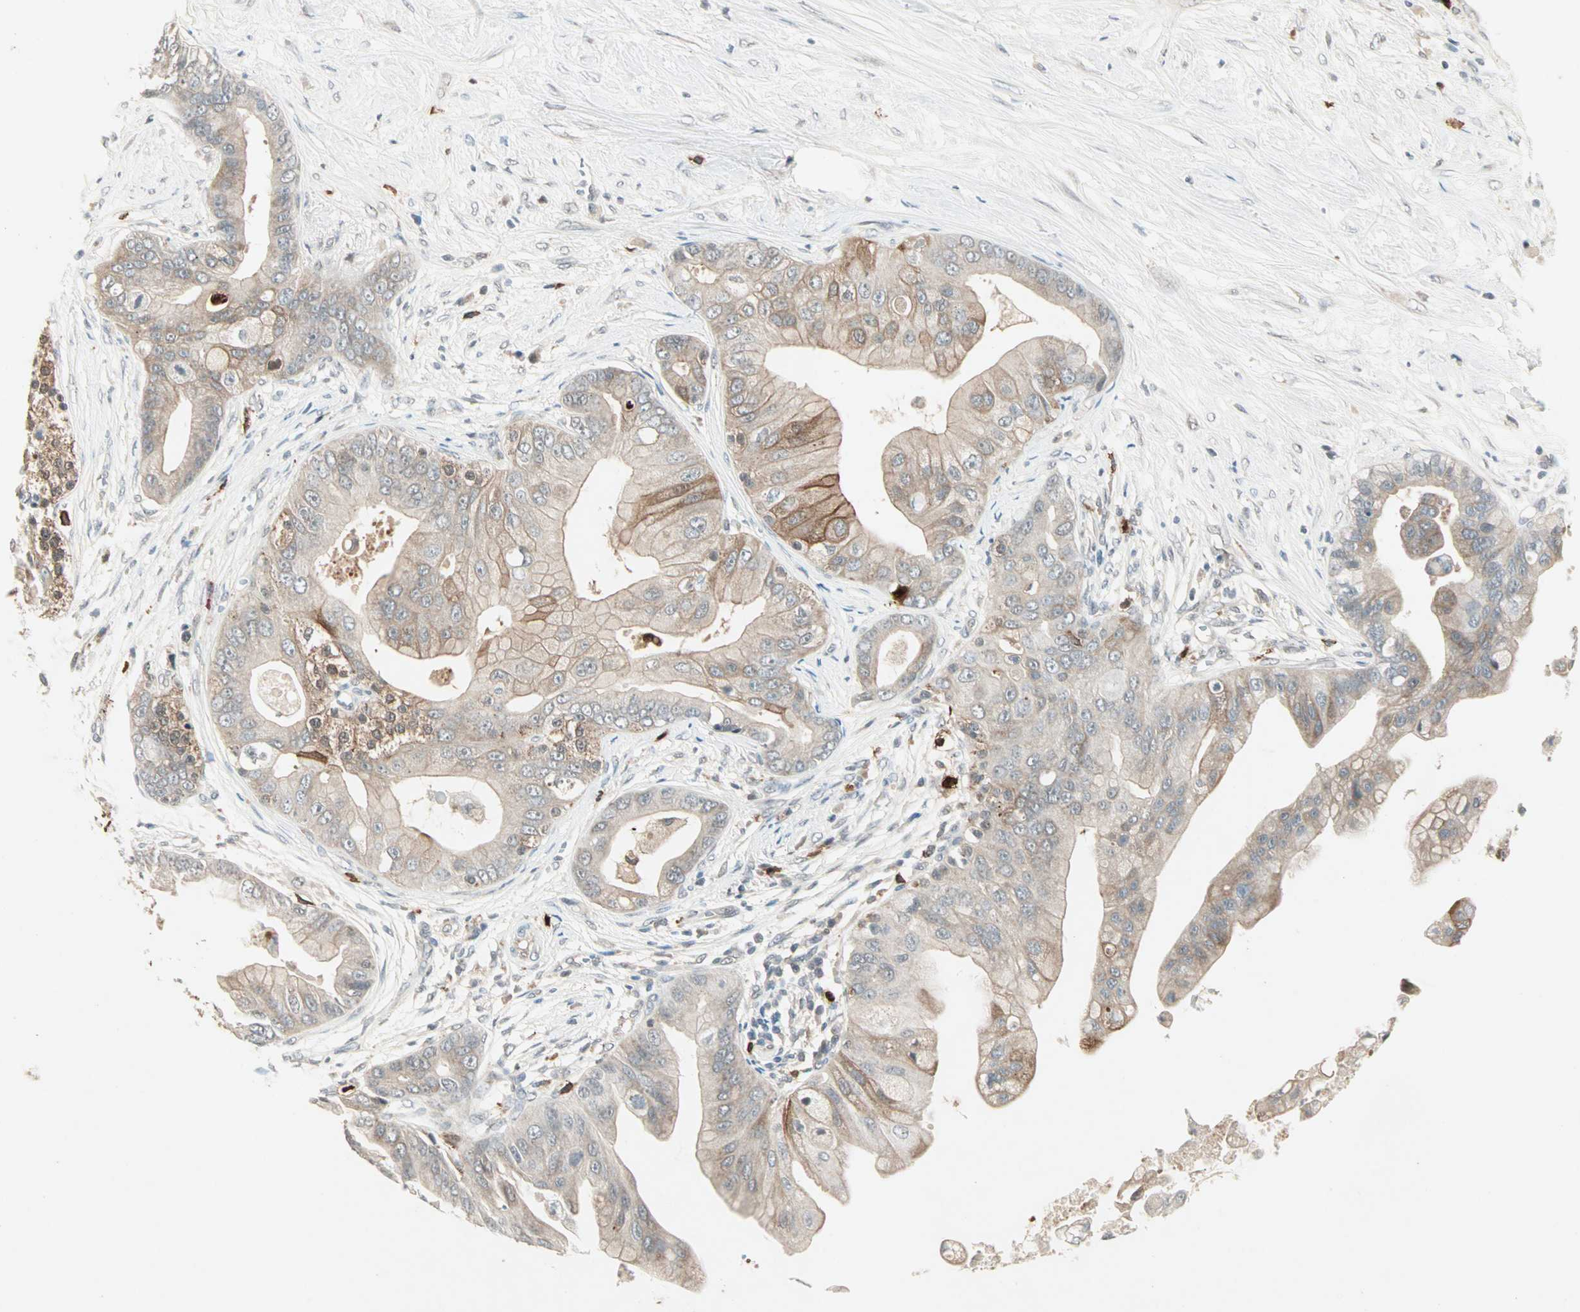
{"staining": {"intensity": "strong", "quantity": "25%-75%", "location": "cytoplasmic/membranous"}, "tissue": "pancreatic cancer", "cell_type": "Tumor cells", "image_type": "cancer", "snomed": [{"axis": "morphology", "description": "Adenocarcinoma, NOS"}, {"axis": "topography", "description": "Pancreas"}], "caption": "This is a histology image of immunohistochemistry staining of adenocarcinoma (pancreatic), which shows strong positivity in the cytoplasmic/membranous of tumor cells.", "gene": "RTL6", "patient": {"sex": "female", "age": 75}}